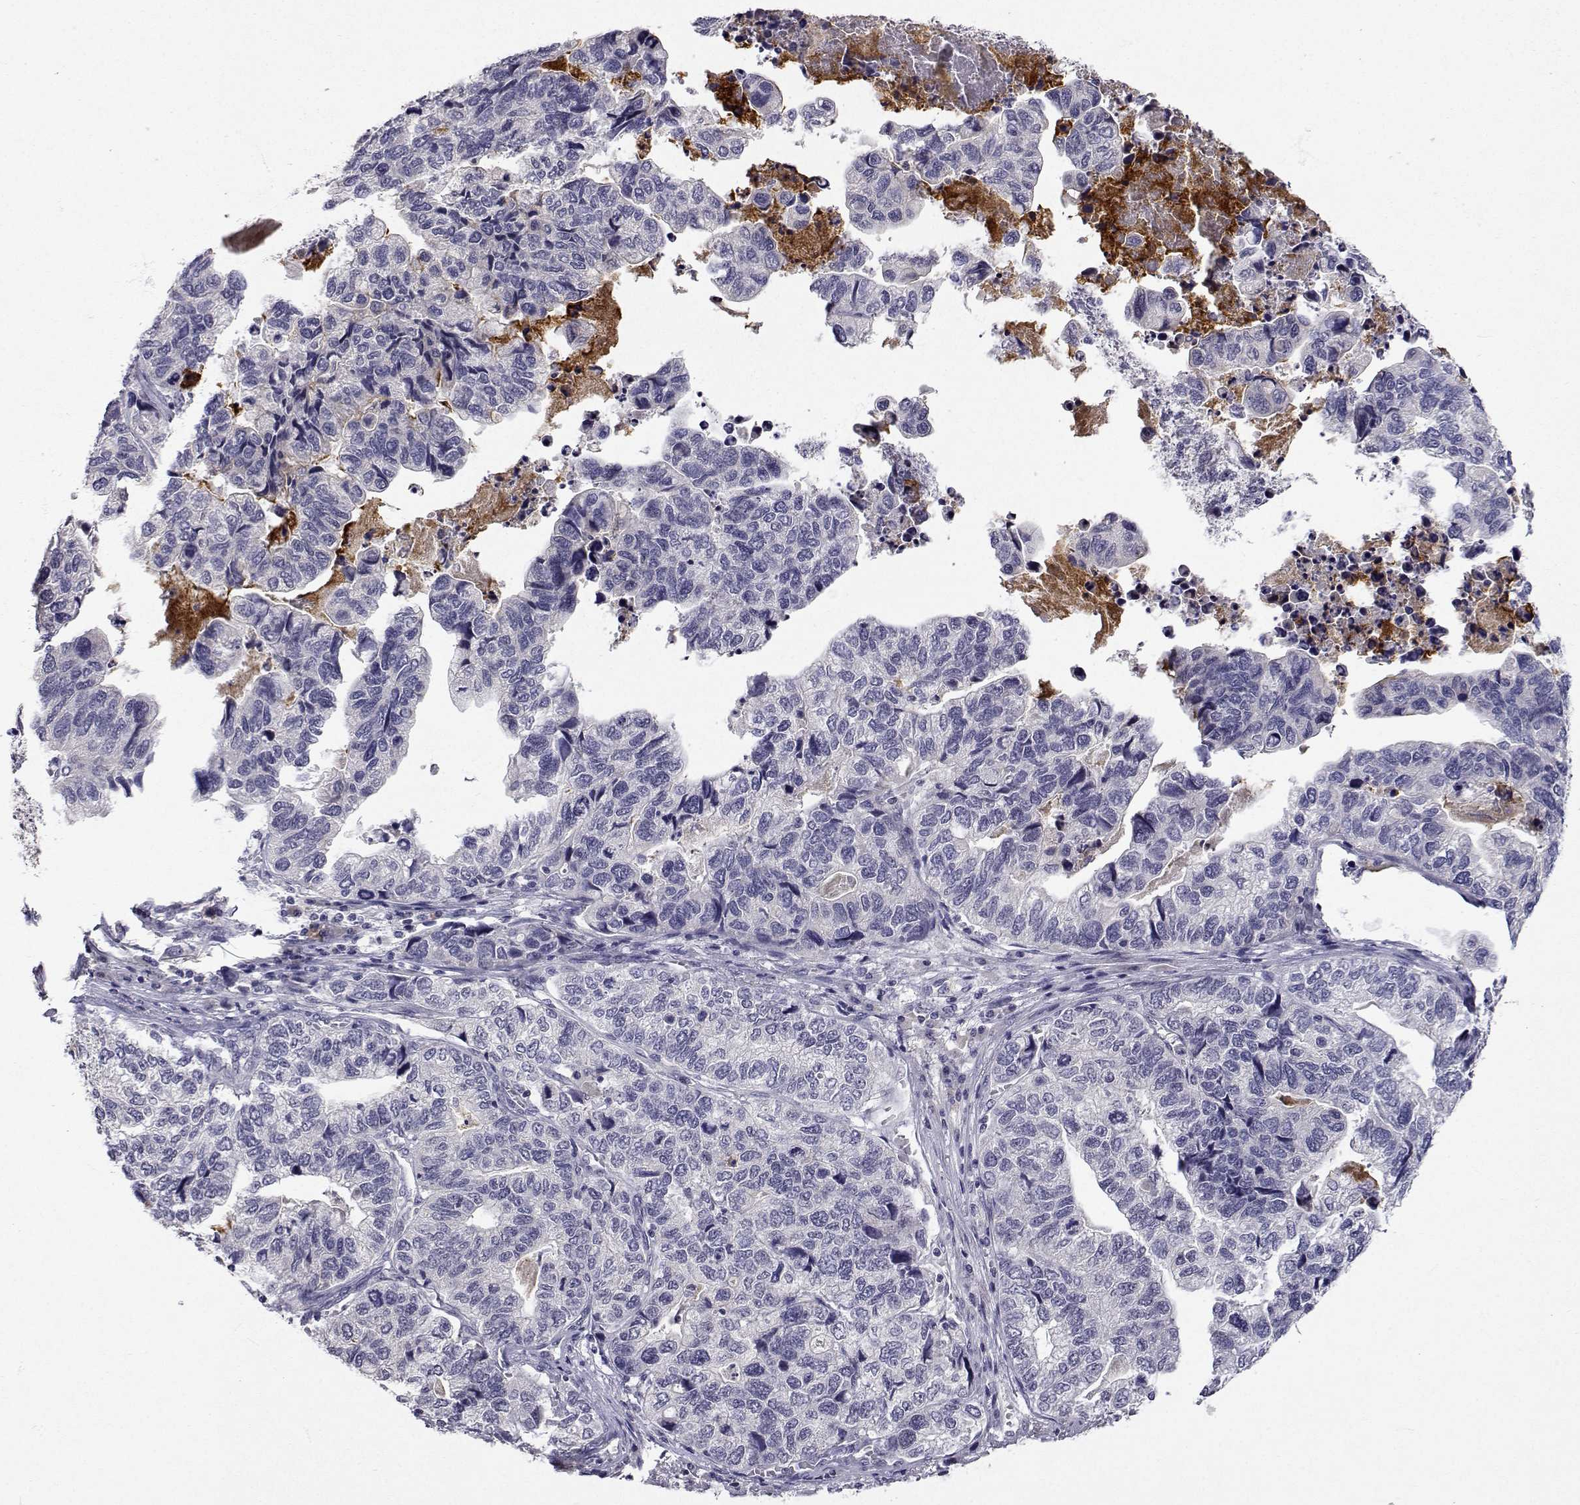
{"staining": {"intensity": "negative", "quantity": "none", "location": "none"}, "tissue": "stomach cancer", "cell_type": "Tumor cells", "image_type": "cancer", "snomed": [{"axis": "morphology", "description": "Adenocarcinoma, NOS"}, {"axis": "topography", "description": "Stomach, upper"}], "caption": "The histopathology image displays no staining of tumor cells in stomach cancer (adenocarcinoma).", "gene": "SLC6A3", "patient": {"sex": "female", "age": 67}}